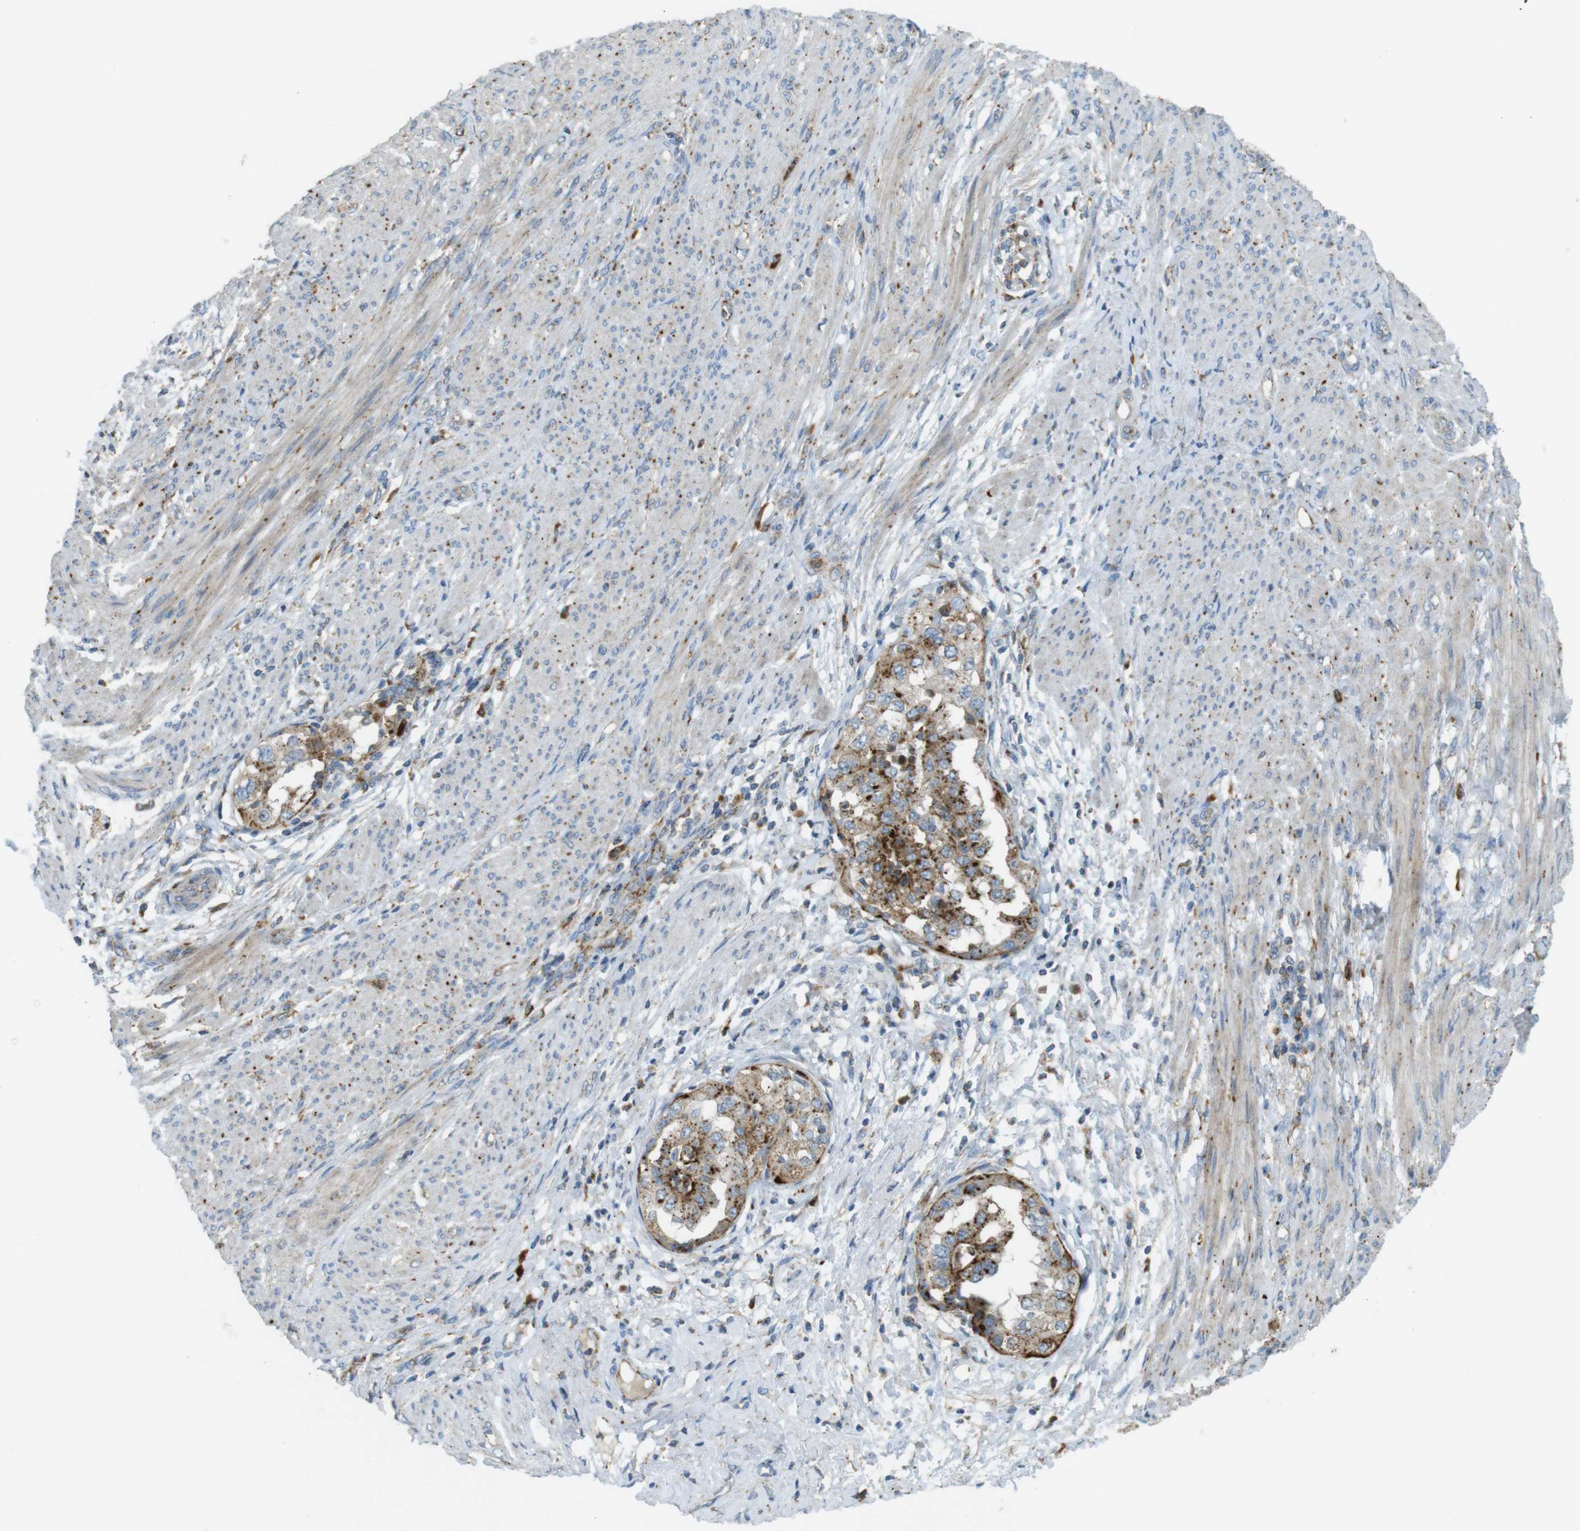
{"staining": {"intensity": "moderate", "quantity": ">75%", "location": "cytoplasmic/membranous"}, "tissue": "endometrial cancer", "cell_type": "Tumor cells", "image_type": "cancer", "snomed": [{"axis": "morphology", "description": "Adenocarcinoma, NOS"}, {"axis": "topography", "description": "Endometrium"}], "caption": "The histopathology image shows a brown stain indicating the presence of a protein in the cytoplasmic/membranous of tumor cells in adenocarcinoma (endometrial).", "gene": "LAMP1", "patient": {"sex": "female", "age": 85}}